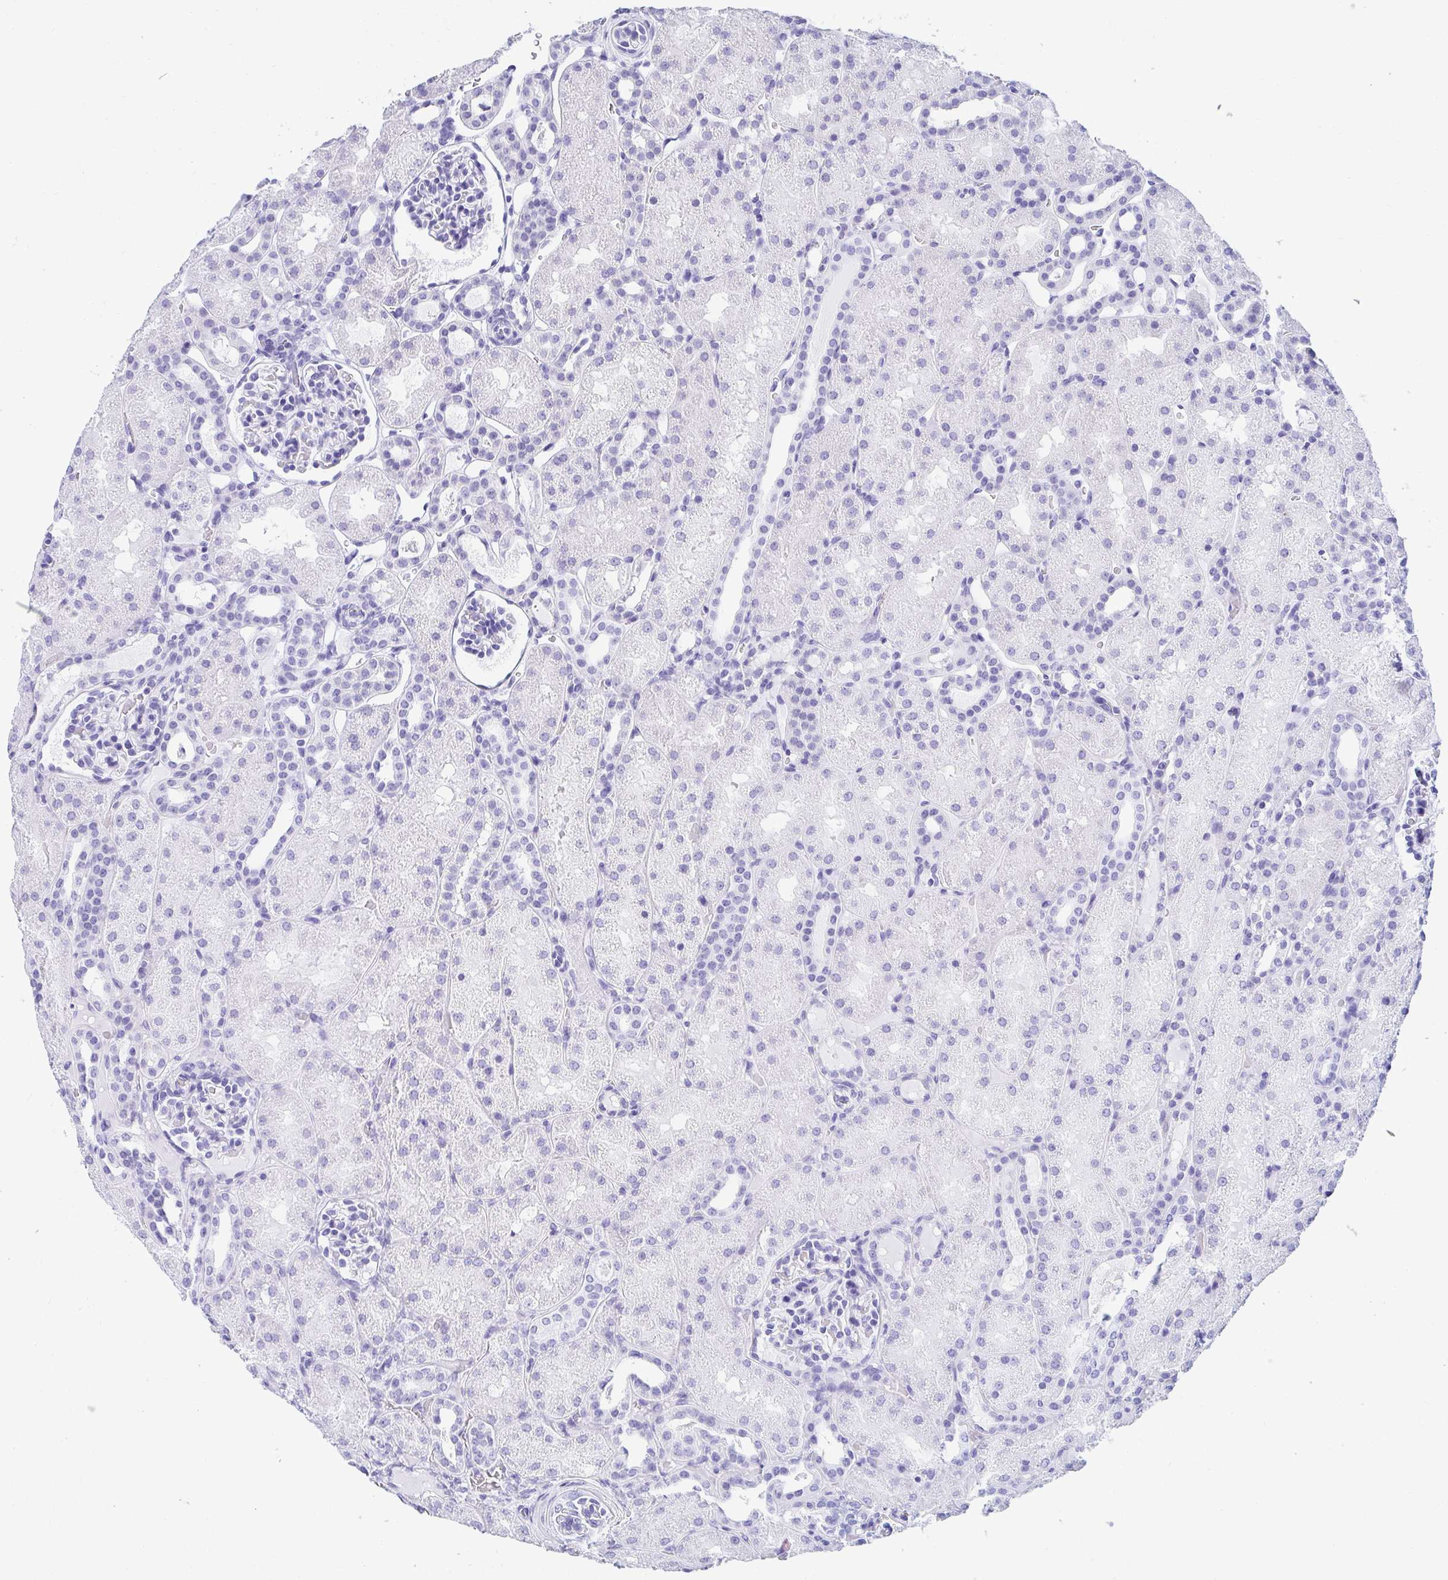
{"staining": {"intensity": "negative", "quantity": "none", "location": "none"}, "tissue": "kidney", "cell_type": "Cells in glomeruli", "image_type": "normal", "snomed": [{"axis": "morphology", "description": "Normal tissue, NOS"}, {"axis": "topography", "description": "Kidney"}], "caption": "A high-resolution micrograph shows immunohistochemistry staining of normal kidney, which shows no significant positivity in cells in glomeruli.", "gene": "MROH2B", "patient": {"sex": "male", "age": 2}}